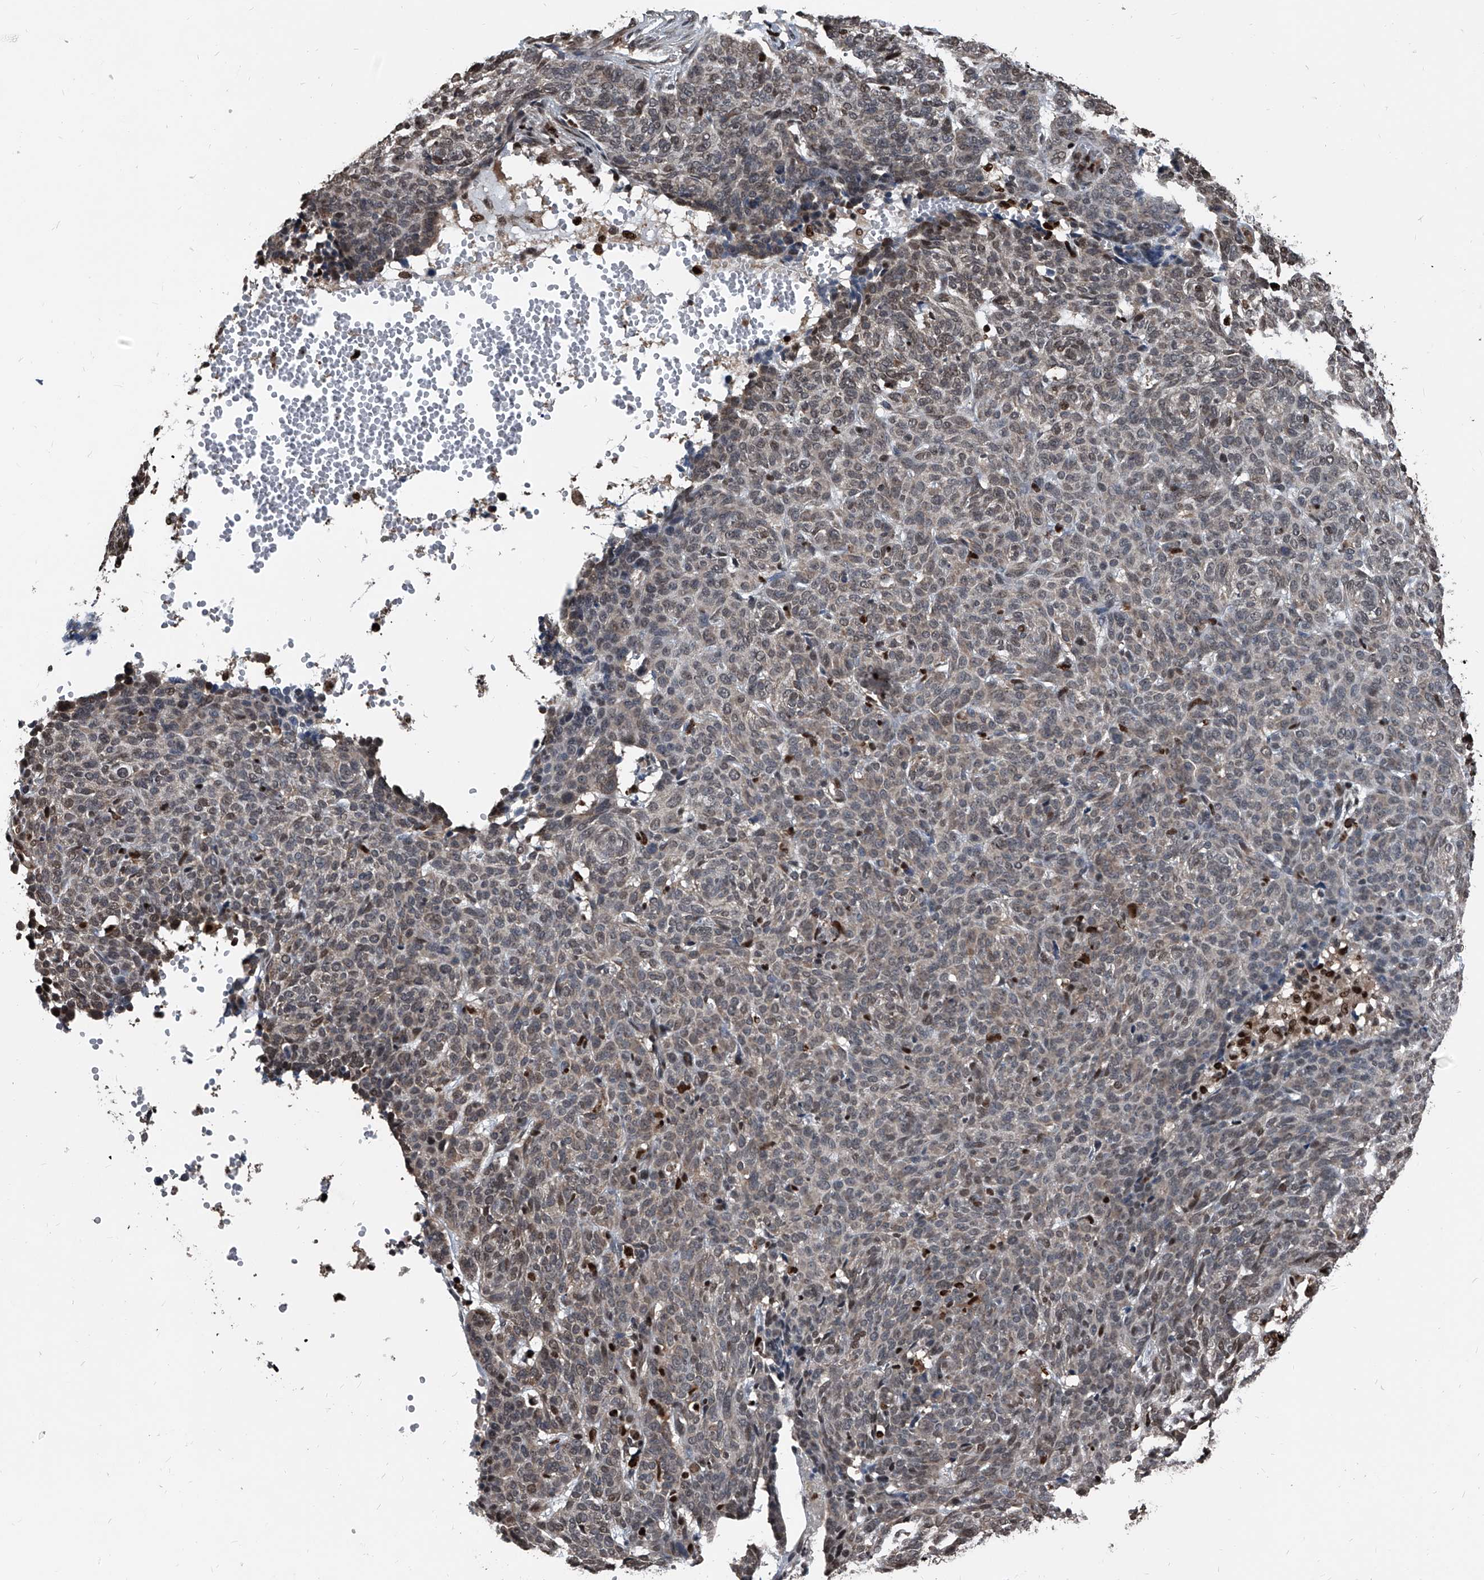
{"staining": {"intensity": "weak", "quantity": "<25%", "location": "nuclear"}, "tissue": "skin cancer", "cell_type": "Tumor cells", "image_type": "cancer", "snomed": [{"axis": "morphology", "description": "Basal cell carcinoma"}, {"axis": "topography", "description": "Skin"}], "caption": "Tumor cells are negative for protein expression in human basal cell carcinoma (skin).", "gene": "FKBP5", "patient": {"sex": "male", "age": 85}}